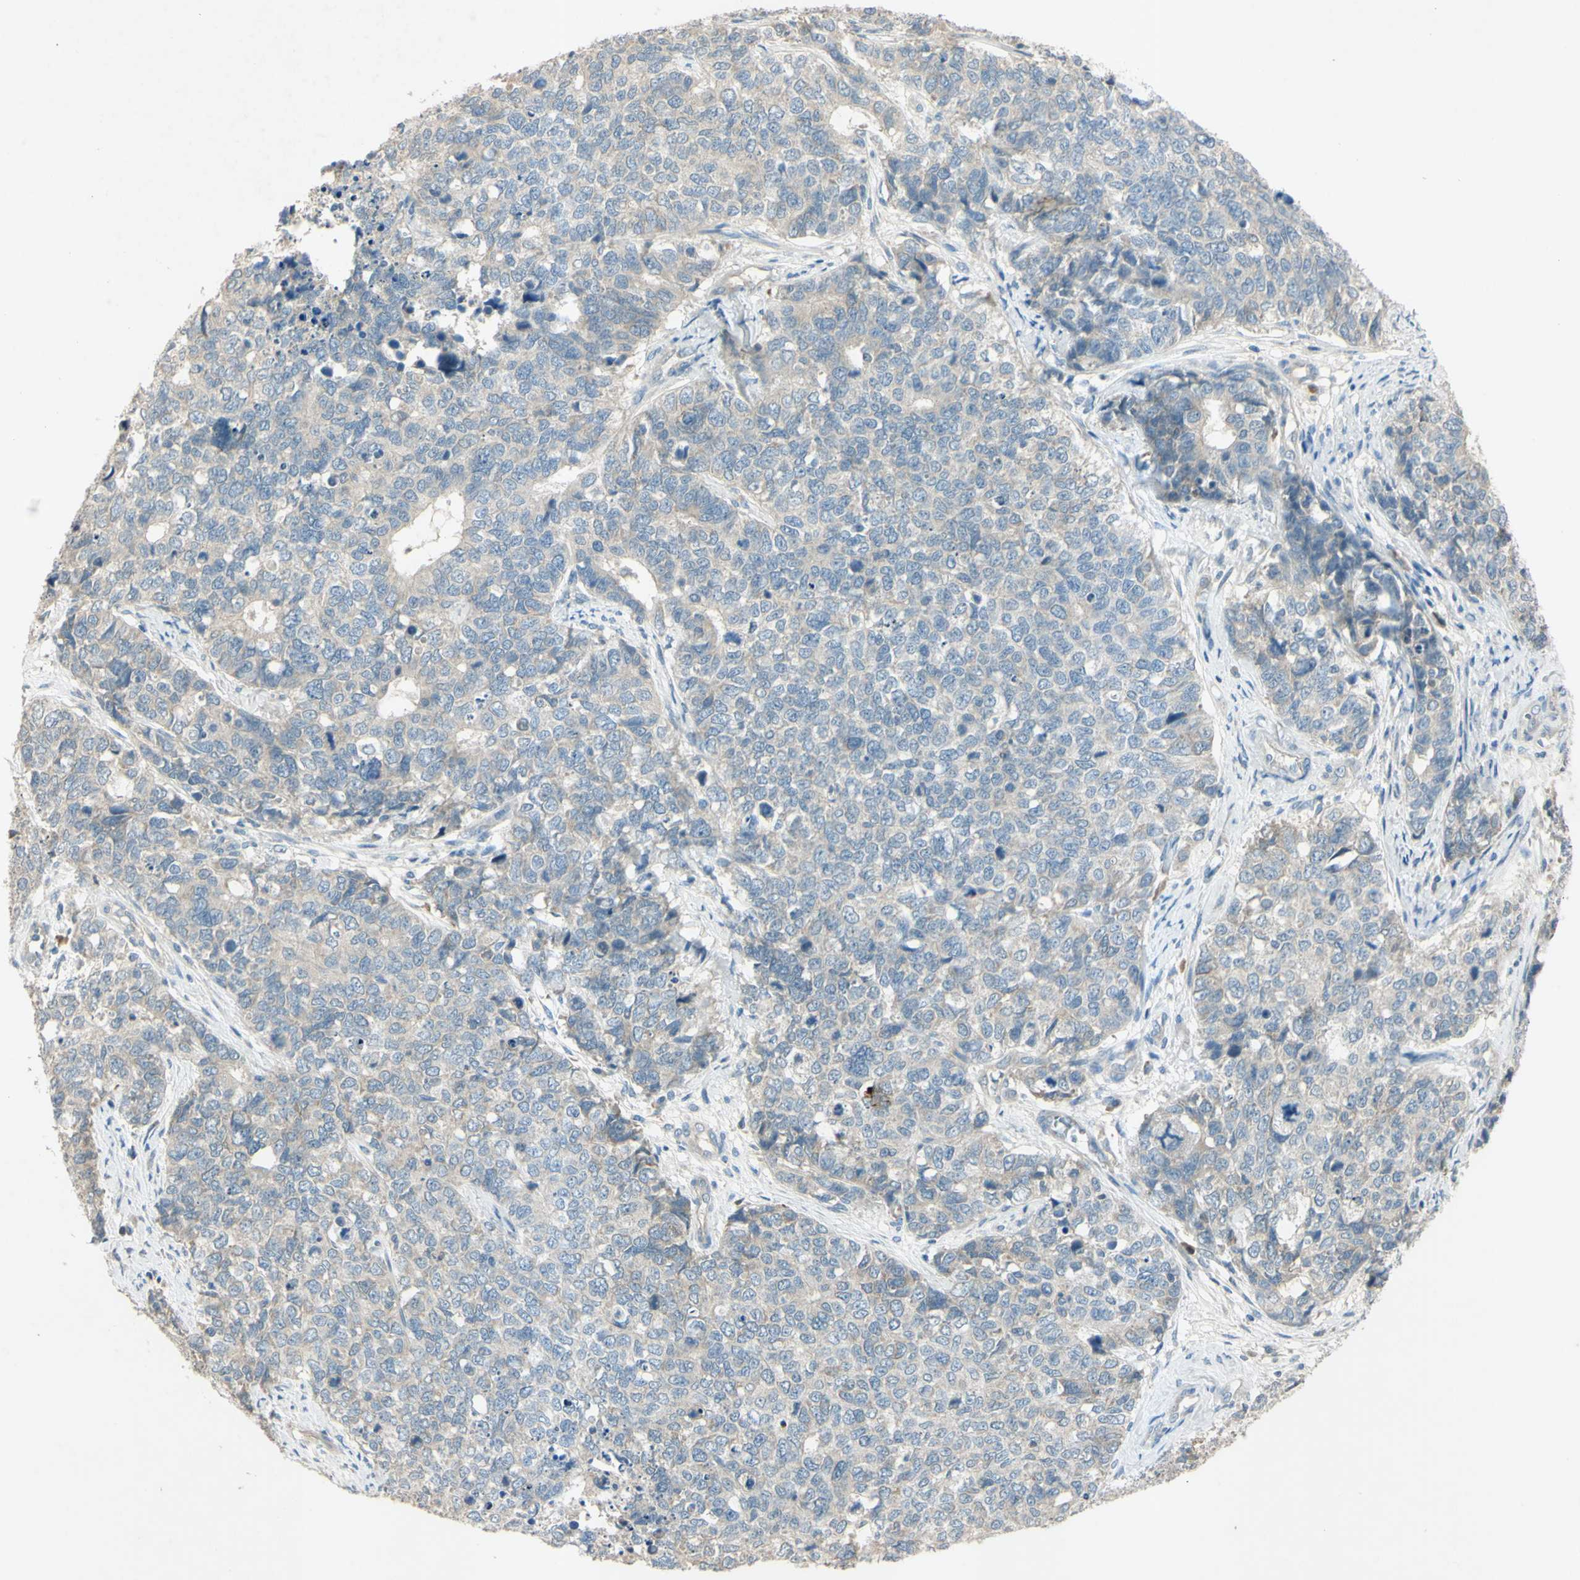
{"staining": {"intensity": "negative", "quantity": "none", "location": "none"}, "tissue": "cervical cancer", "cell_type": "Tumor cells", "image_type": "cancer", "snomed": [{"axis": "morphology", "description": "Squamous cell carcinoma, NOS"}, {"axis": "topography", "description": "Cervix"}], "caption": "Cervical squamous cell carcinoma stained for a protein using immunohistochemistry demonstrates no expression tumor cells.", "gene": "AATK", "patient": {"sex": "female", "age": 63}}